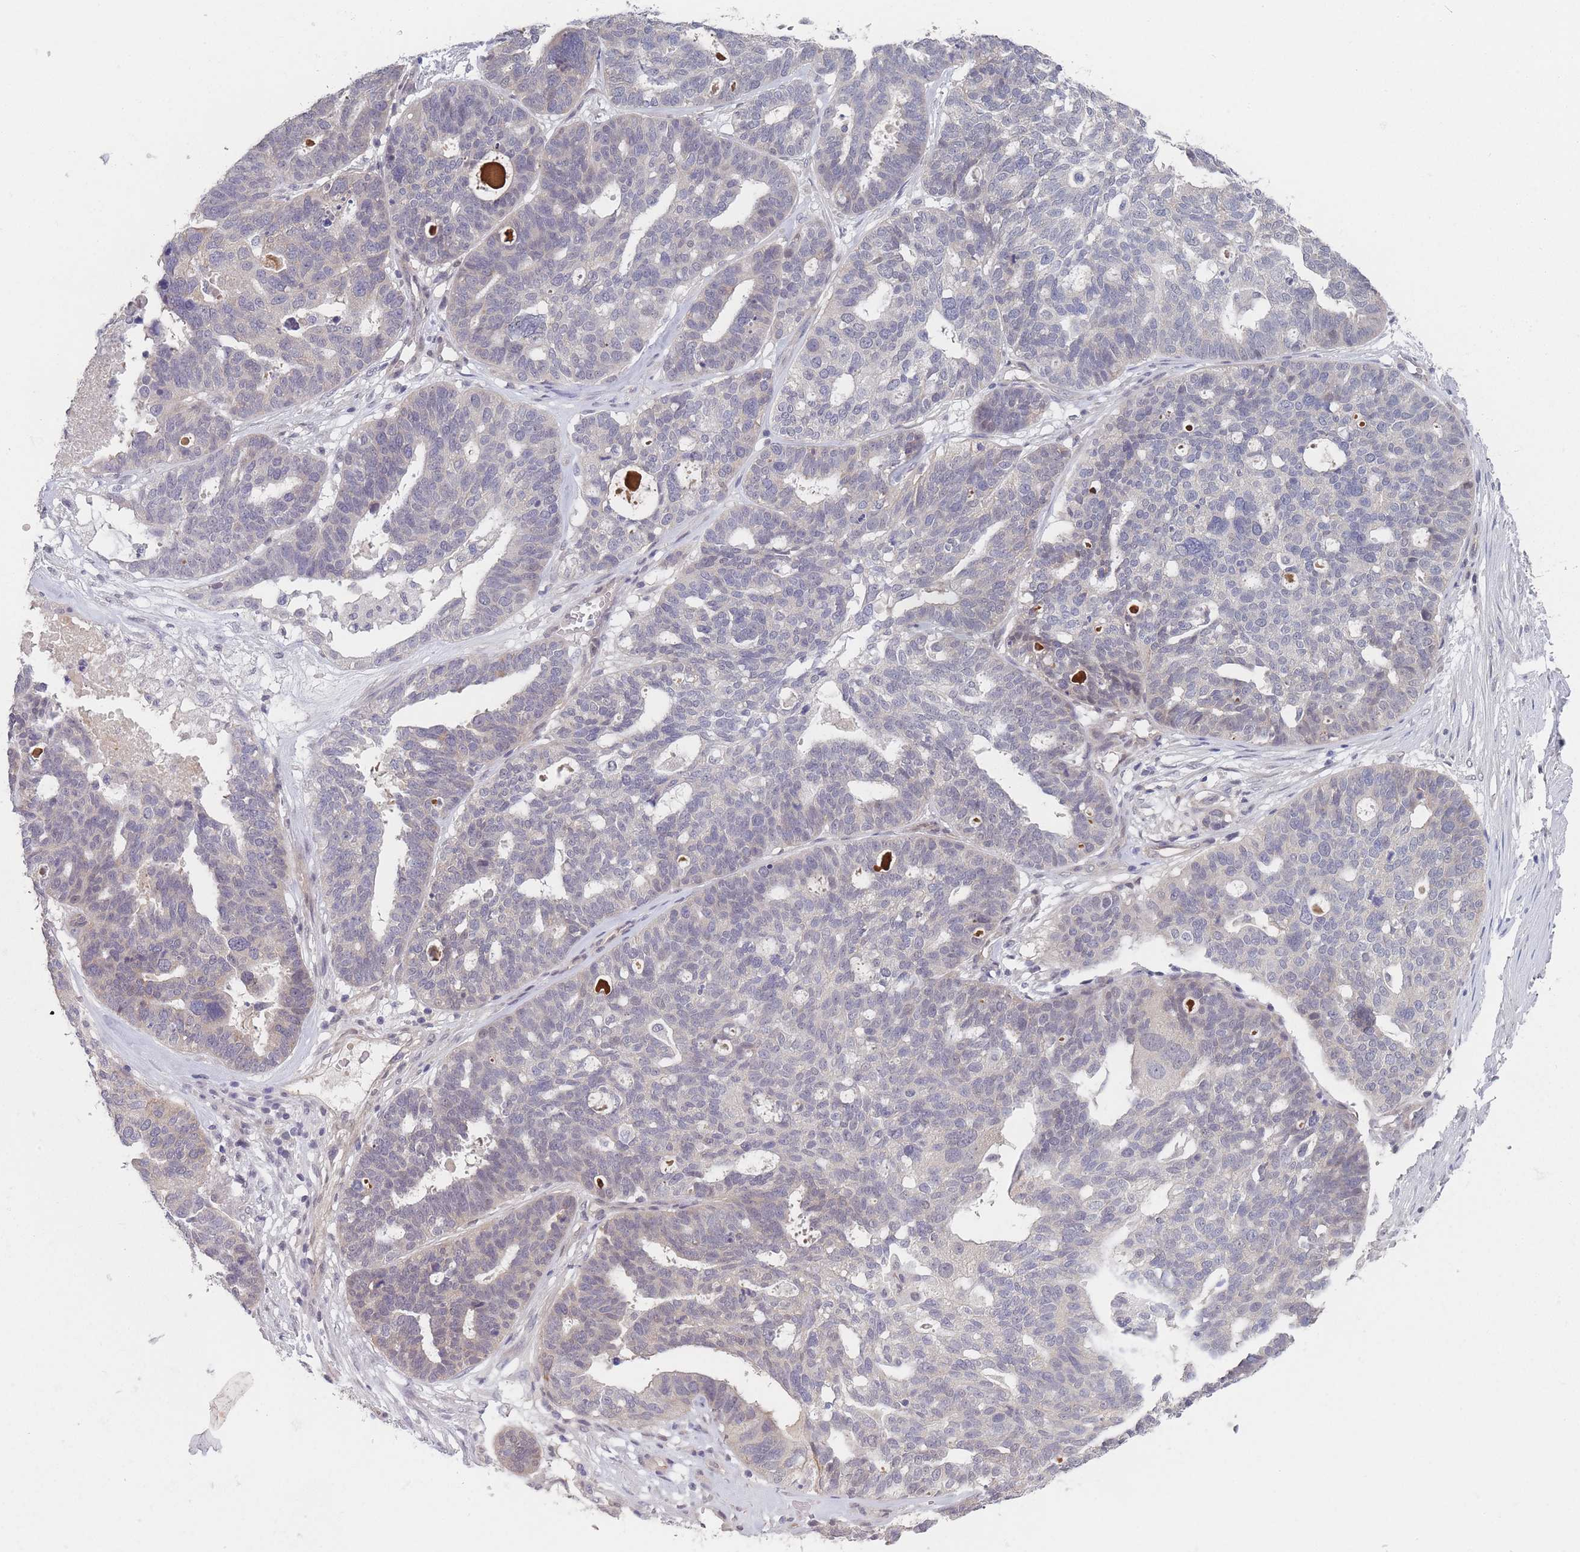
{"staining": {"intensity": "negative", "quantity": "none", "location": "none"}, "tissue": "ovarian cancer", "cell_type": "Tumor cells", "image_type": "cancer", "snomed": [{"axis": "morphology", "description": "Cystadenocarcinoma, serous, NOS"}, {"axis": "topography", "description": "Ovary"}], "caption": "DAB (3,3'-diaminobenzidine) immunohistochemical staining of ovarian cancer (serous cystadenocarcinoma) exhibits no significant expression in tumor cells.", "gene": "ANKRD10", "patient": {"sex": "female", "age": 59}}